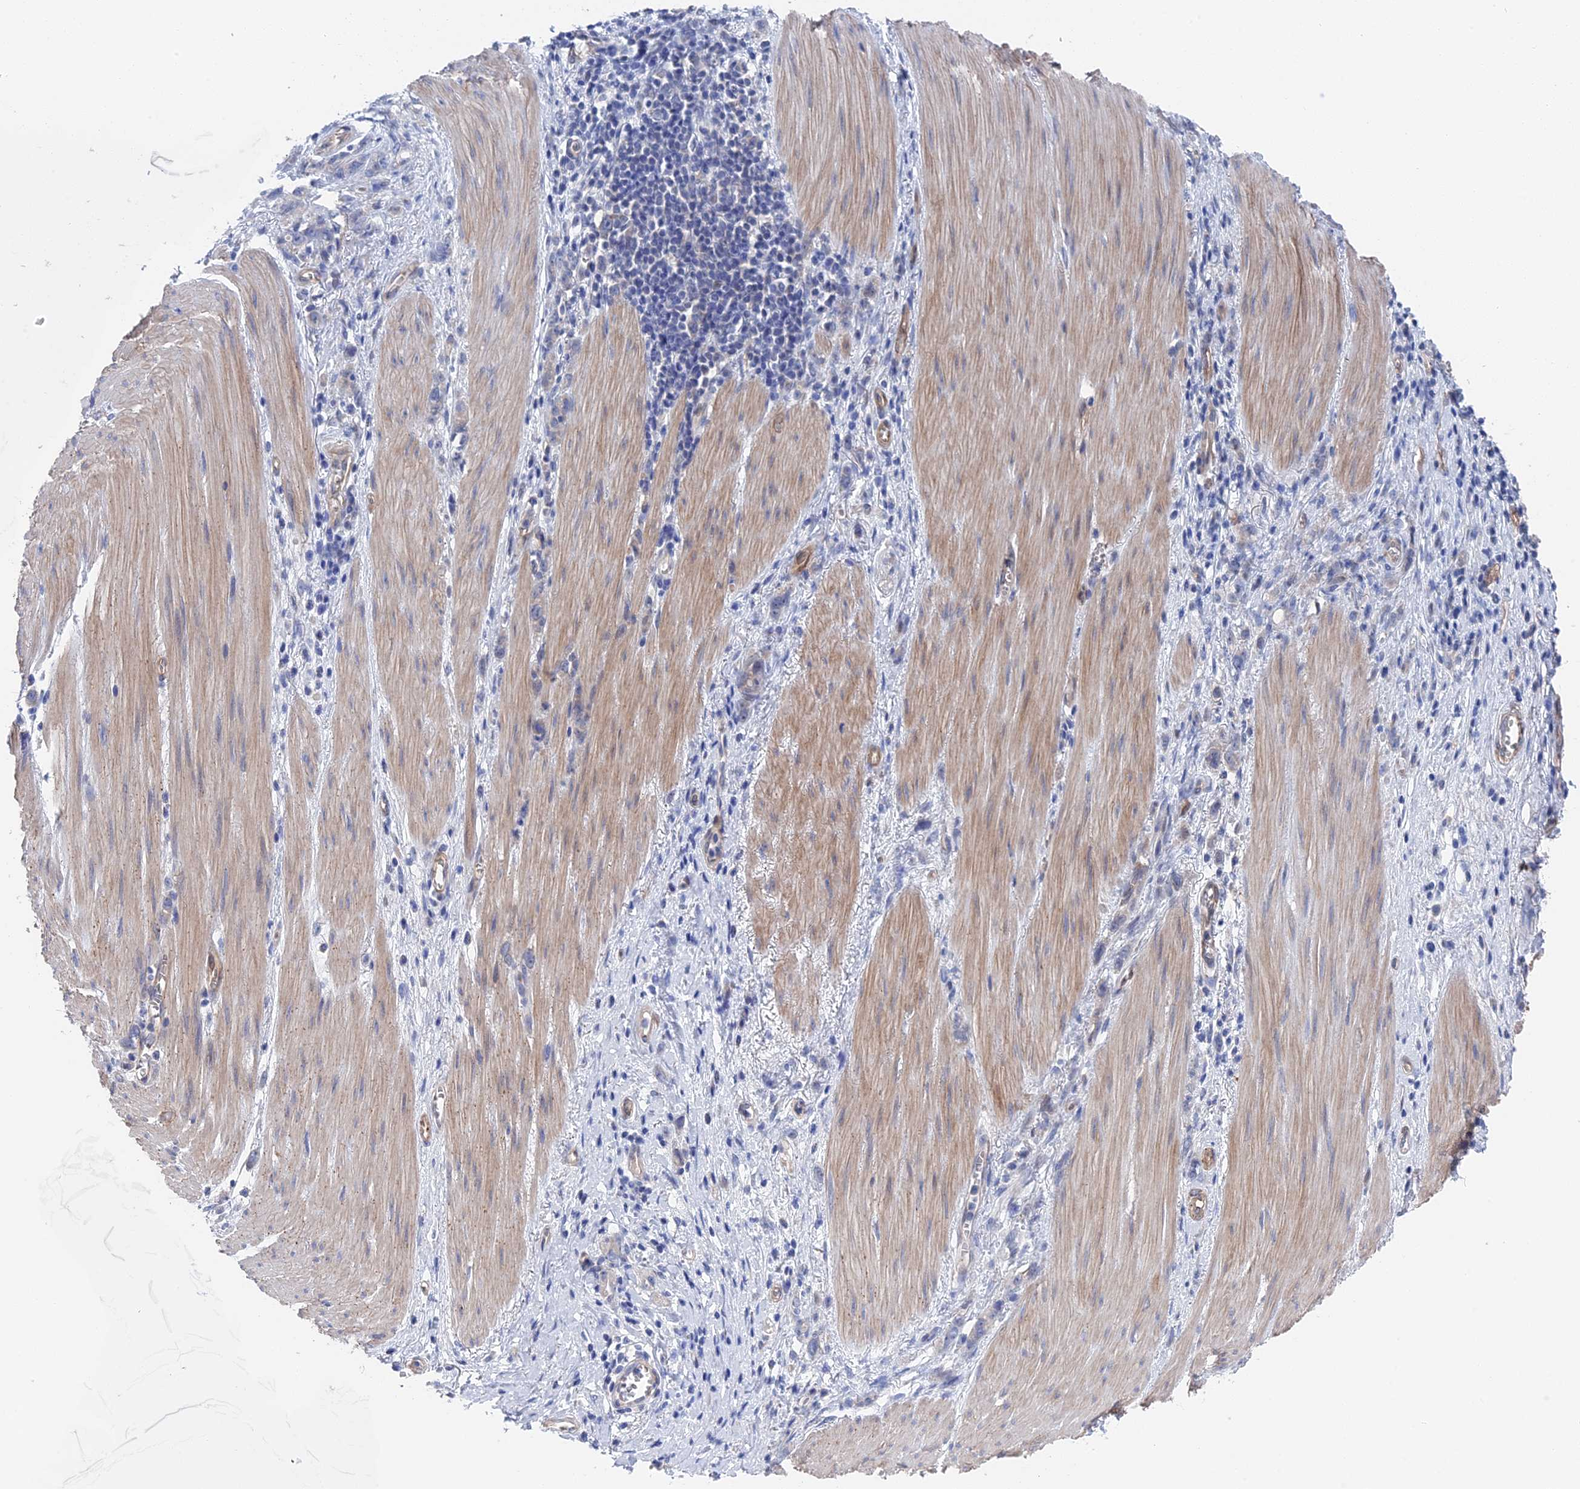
{"staining": {"intensity": "negative", "quantity": "none", "location": "none"}, "tissue": "stomach cancer", "cell_type": "Tumor cells", "image_type": "cancer", "snomed": [{"axis": "morphology", "description": "Adenocarcinoma, NOS"}, {"axis": "topography", "description": "Stomach"}], "caption": "DAB (3,3'-diaminobenzidine) immunohistochemical staining of human stomach adenocarcinoma exhibits no significant expression in tumor cells.", "gene": "MTHFSD", "patient": {"sex": "female", "age": 76}}